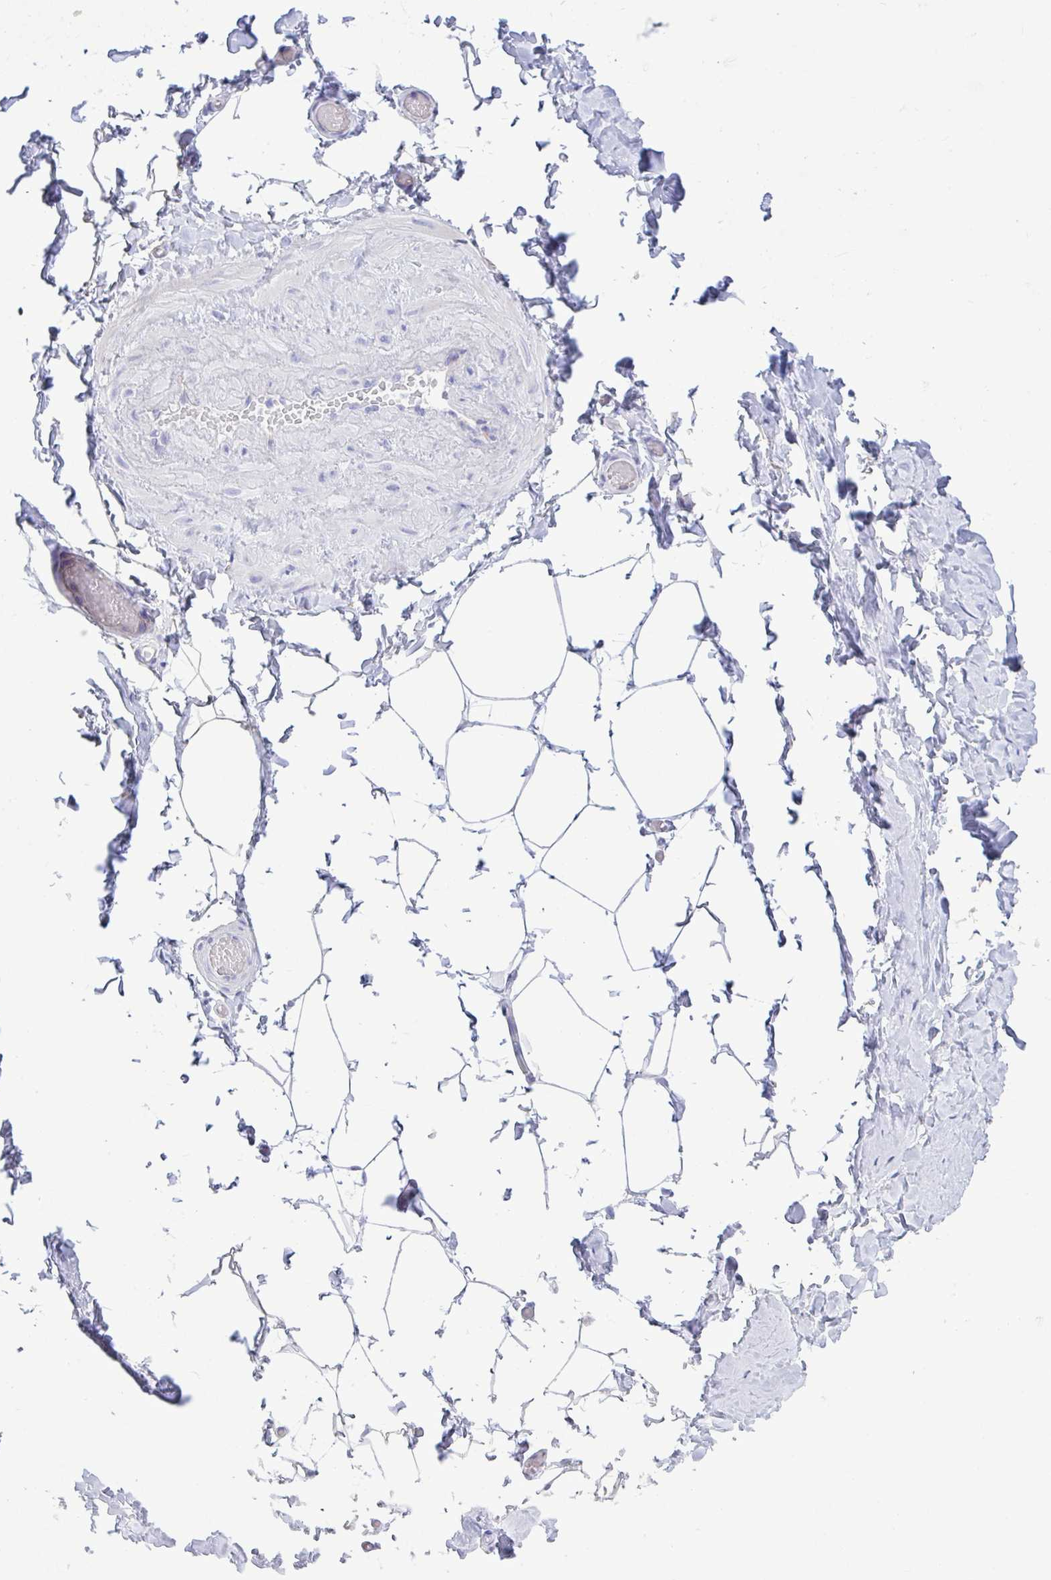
{"staining": {"intensity": "negative", "quantity": "none", "location": "none"}, "tissue": "adipose tissue", "cell_type": "Adipocytes", "image_type": "normal", "snomed": [{"axis": "morphology", "description": "Normal tissue, NOS"}, {"axis": "topography", "description": "Soft tissue"}, {"axis": "topography", "description": "Adipose tissue"}, {"axis": "topography", "description": "Vascular tissue"}, {"axis": "topography", "description": "Peripheral nerve tissue"}], "caption": "This is a image of IHC staining of benign adipose tissue, which shows no expression in adipocytes.", "gene": "BEX5", "patient": {"sex": "male", "age": 29}}